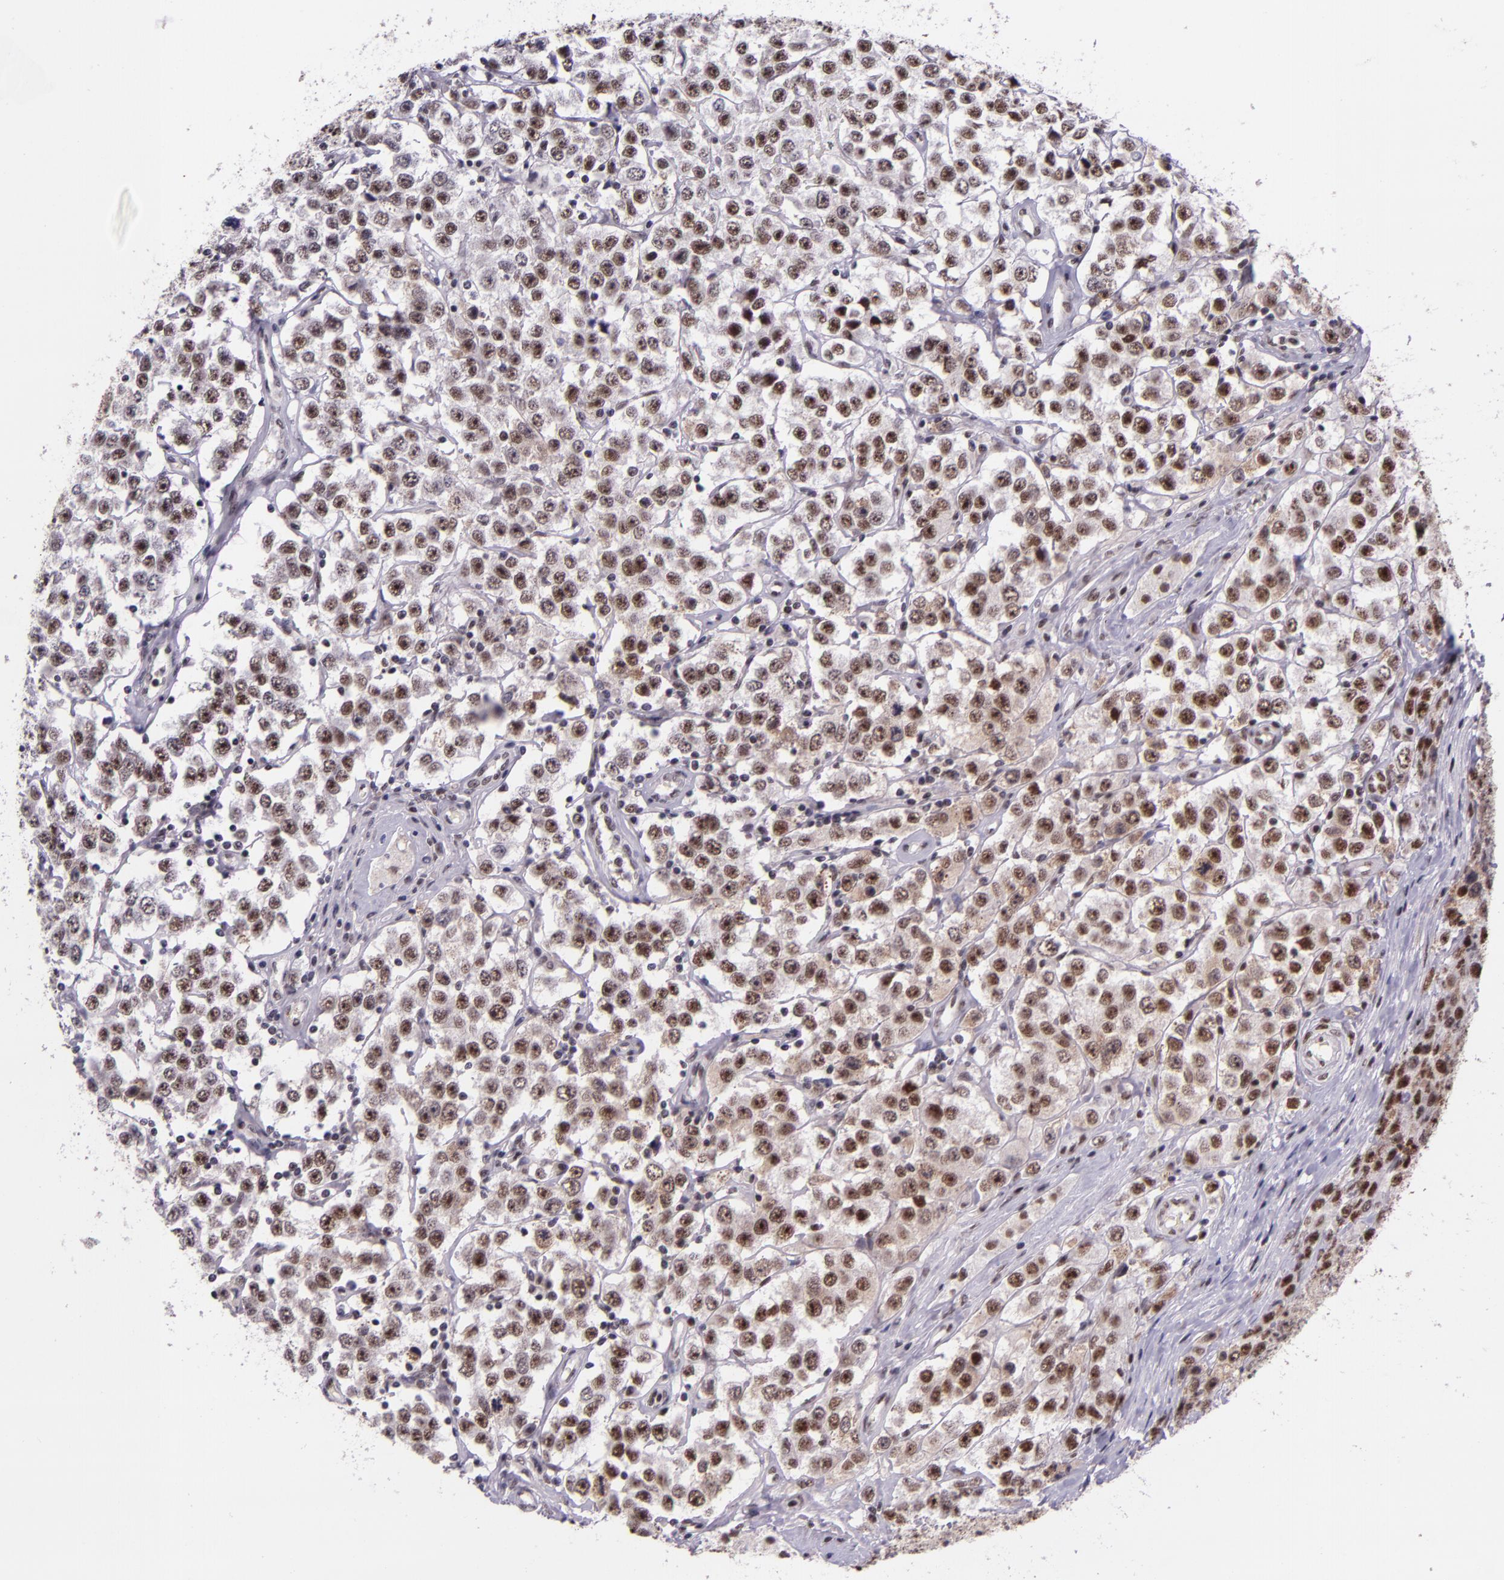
{"staining": {"intensity": "moderate", "quantity": ">75%", "location": "nuclear"}, "tissue": "testis cancer", "cell_type": "Tumor cells", "image_type": "cancer", "snomed": [{"axis": "morphology", "description": "Seminoma, NOS"}, {"axis": "topography", "description": "Testis"}], "caption": "Testis seminoma stained for a protein shows moderate nuclear positivity in tumor cells.", "gene": "GPKOW", "patient": {"sex": "male", "age": 52}}